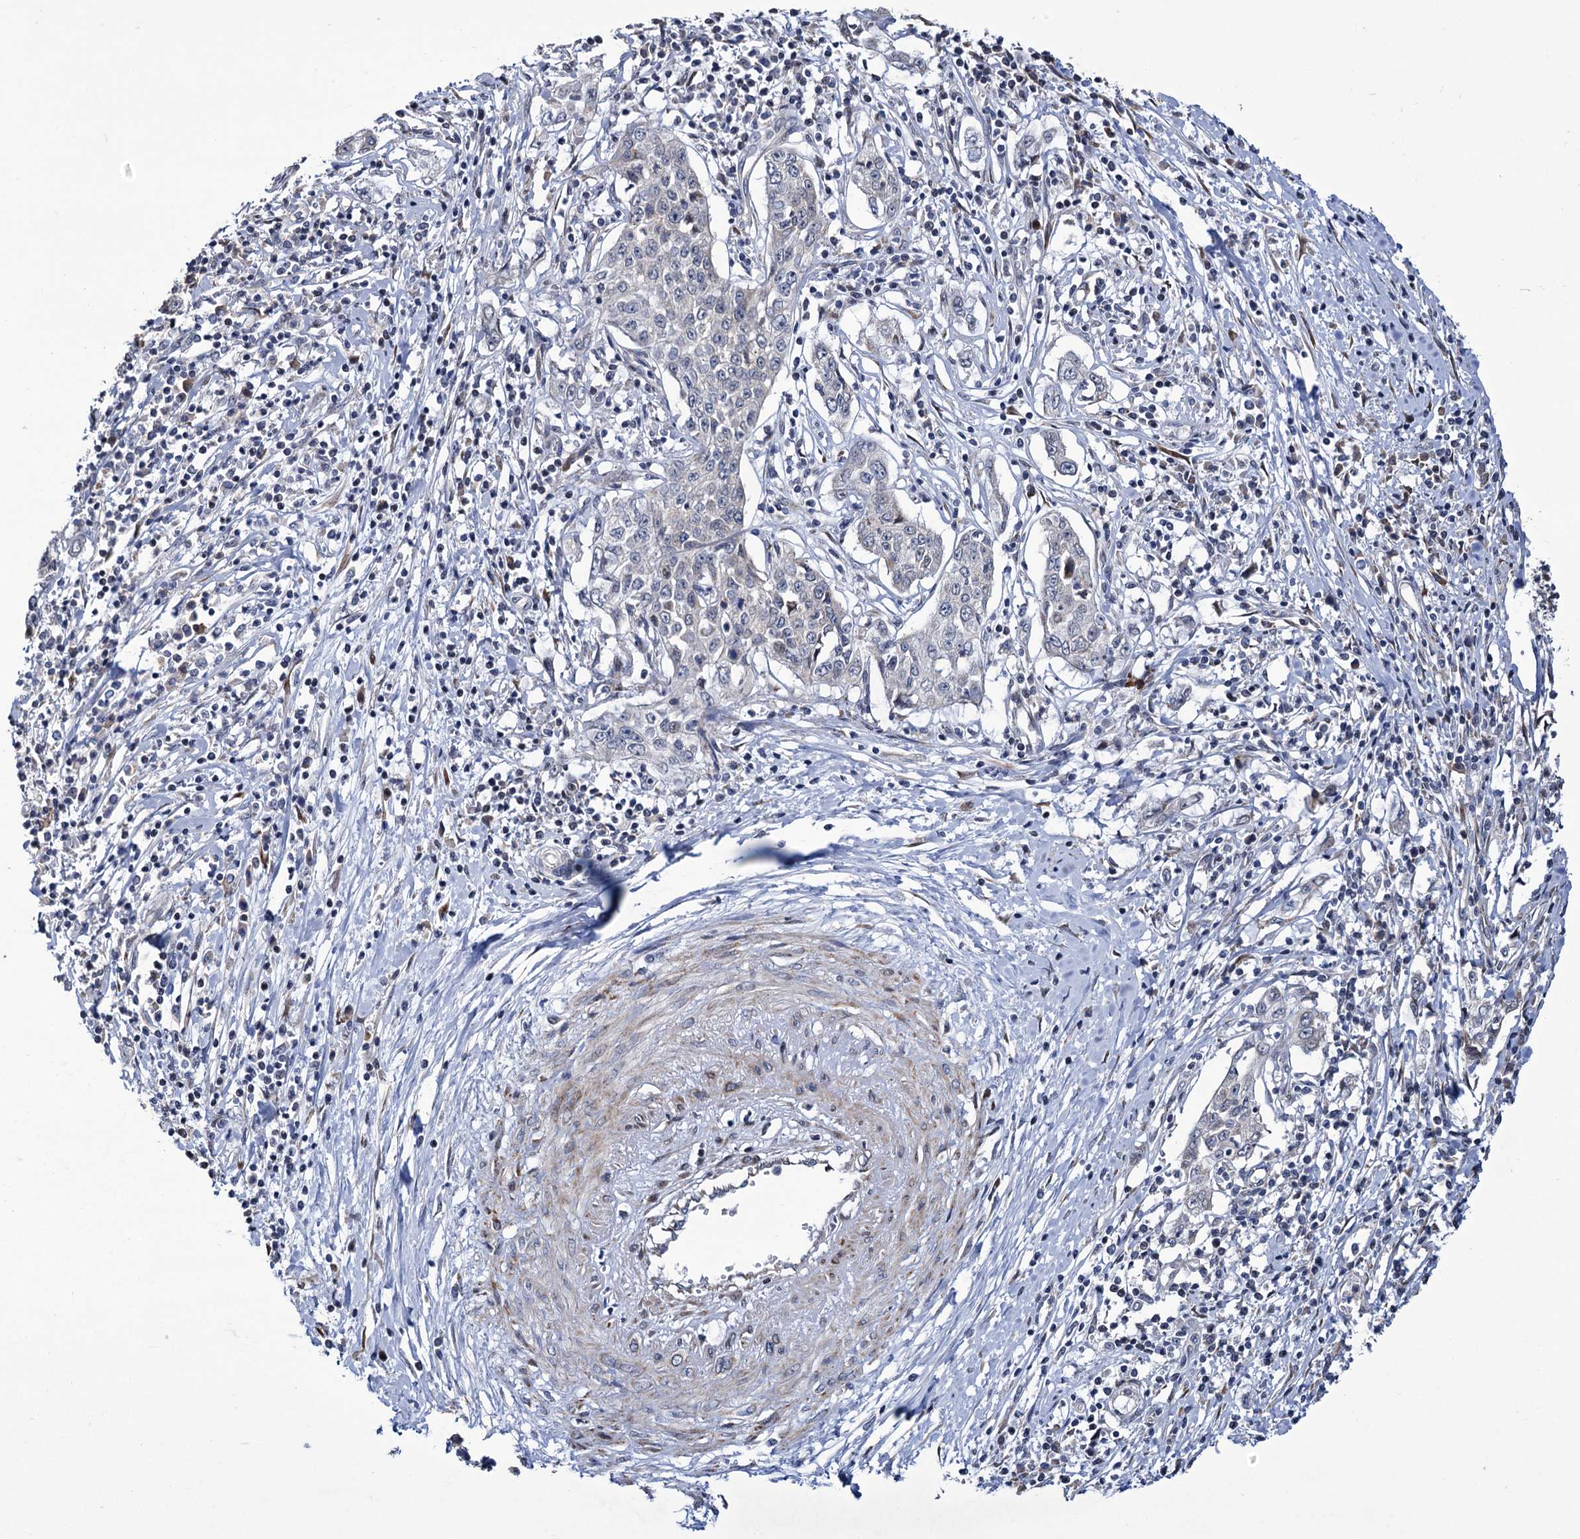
{"staining": {"intensity": "negative", "quantity": "none", "location": "none"}, "tissue": "cervical cancer", "cell_type": "Tumor cells", "image_type": "cancer", "snomed": [{"axis": "morphology", "description": "Squamous cell carcinoma, NOS"}, {"axis": "topography", "description": "Cervix"}], "caption": "IHC photomicrograph of neoplastic tissue: human cervical cancer (squamous cell carcinoma) stained with DAB (3,3'-diaminobenzidine) demonstrates no significant protein positivity in tumor cells. Nuclei are stained in blue.", "gene": "TUBGCP5", "patient": {"sex": "female", "age": 35}}